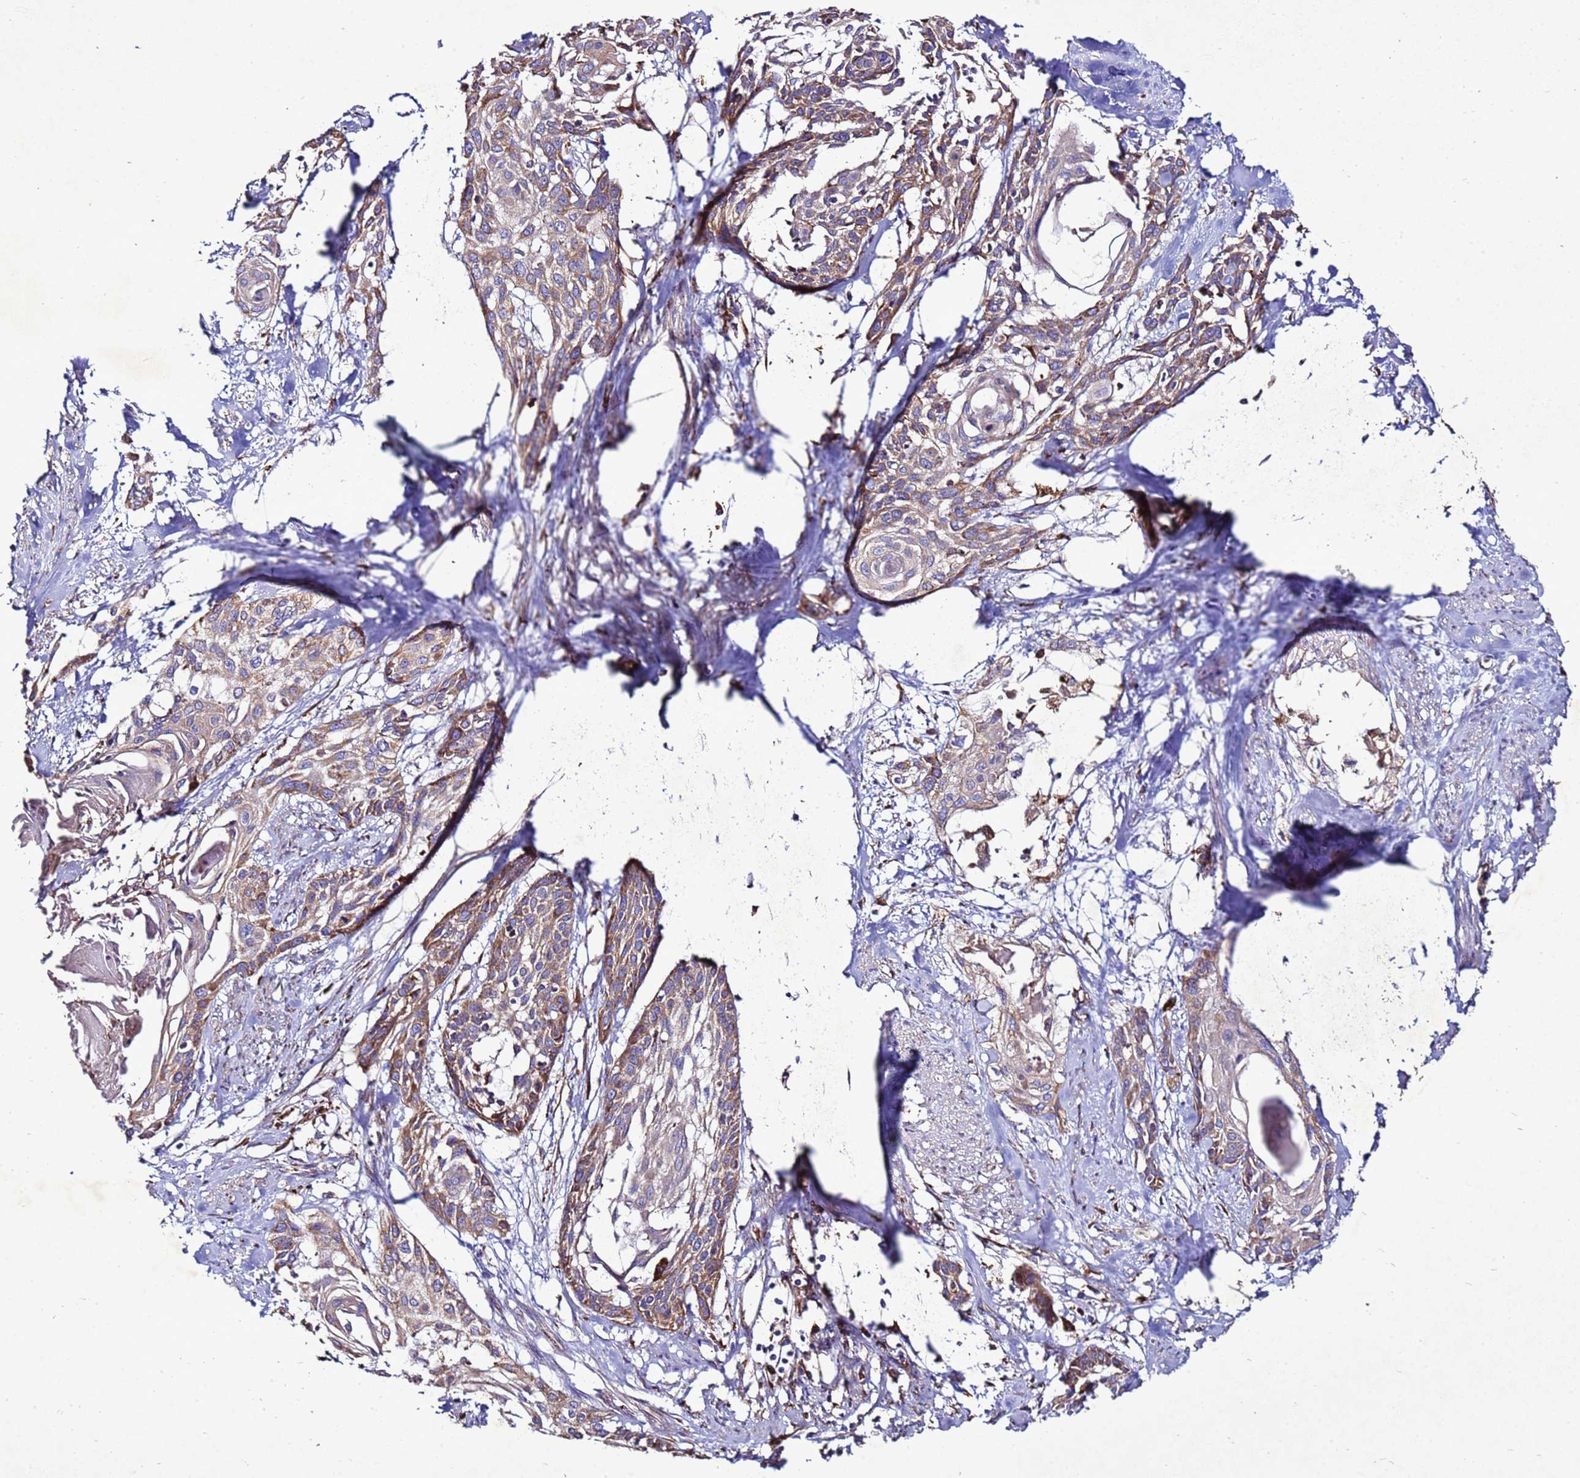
{"staining": {"intensity": "moderate", "quantity": ">75%", "location": "cytoplasmic/membranous"}, "tissue": "cervical cancer", "cell_type": "Tumor cells", "image_type": "cancer", "snomed": [{"axis": "morphology", "description": "Squamous cell carcinoma, NOS"}, {"axis": "topography", "description": "Cervix"}], "caption": "DAB (3,3'-diaminobenzidine) immunohistochemical staining of squamous cell carcinoma (cervical) demonstrates moderate cytoplasmic/membranous protein expression in approximately >75% of tumor cells.", "gene": "ANTKMT", "patient": {"sex": "female", "age": 57}}